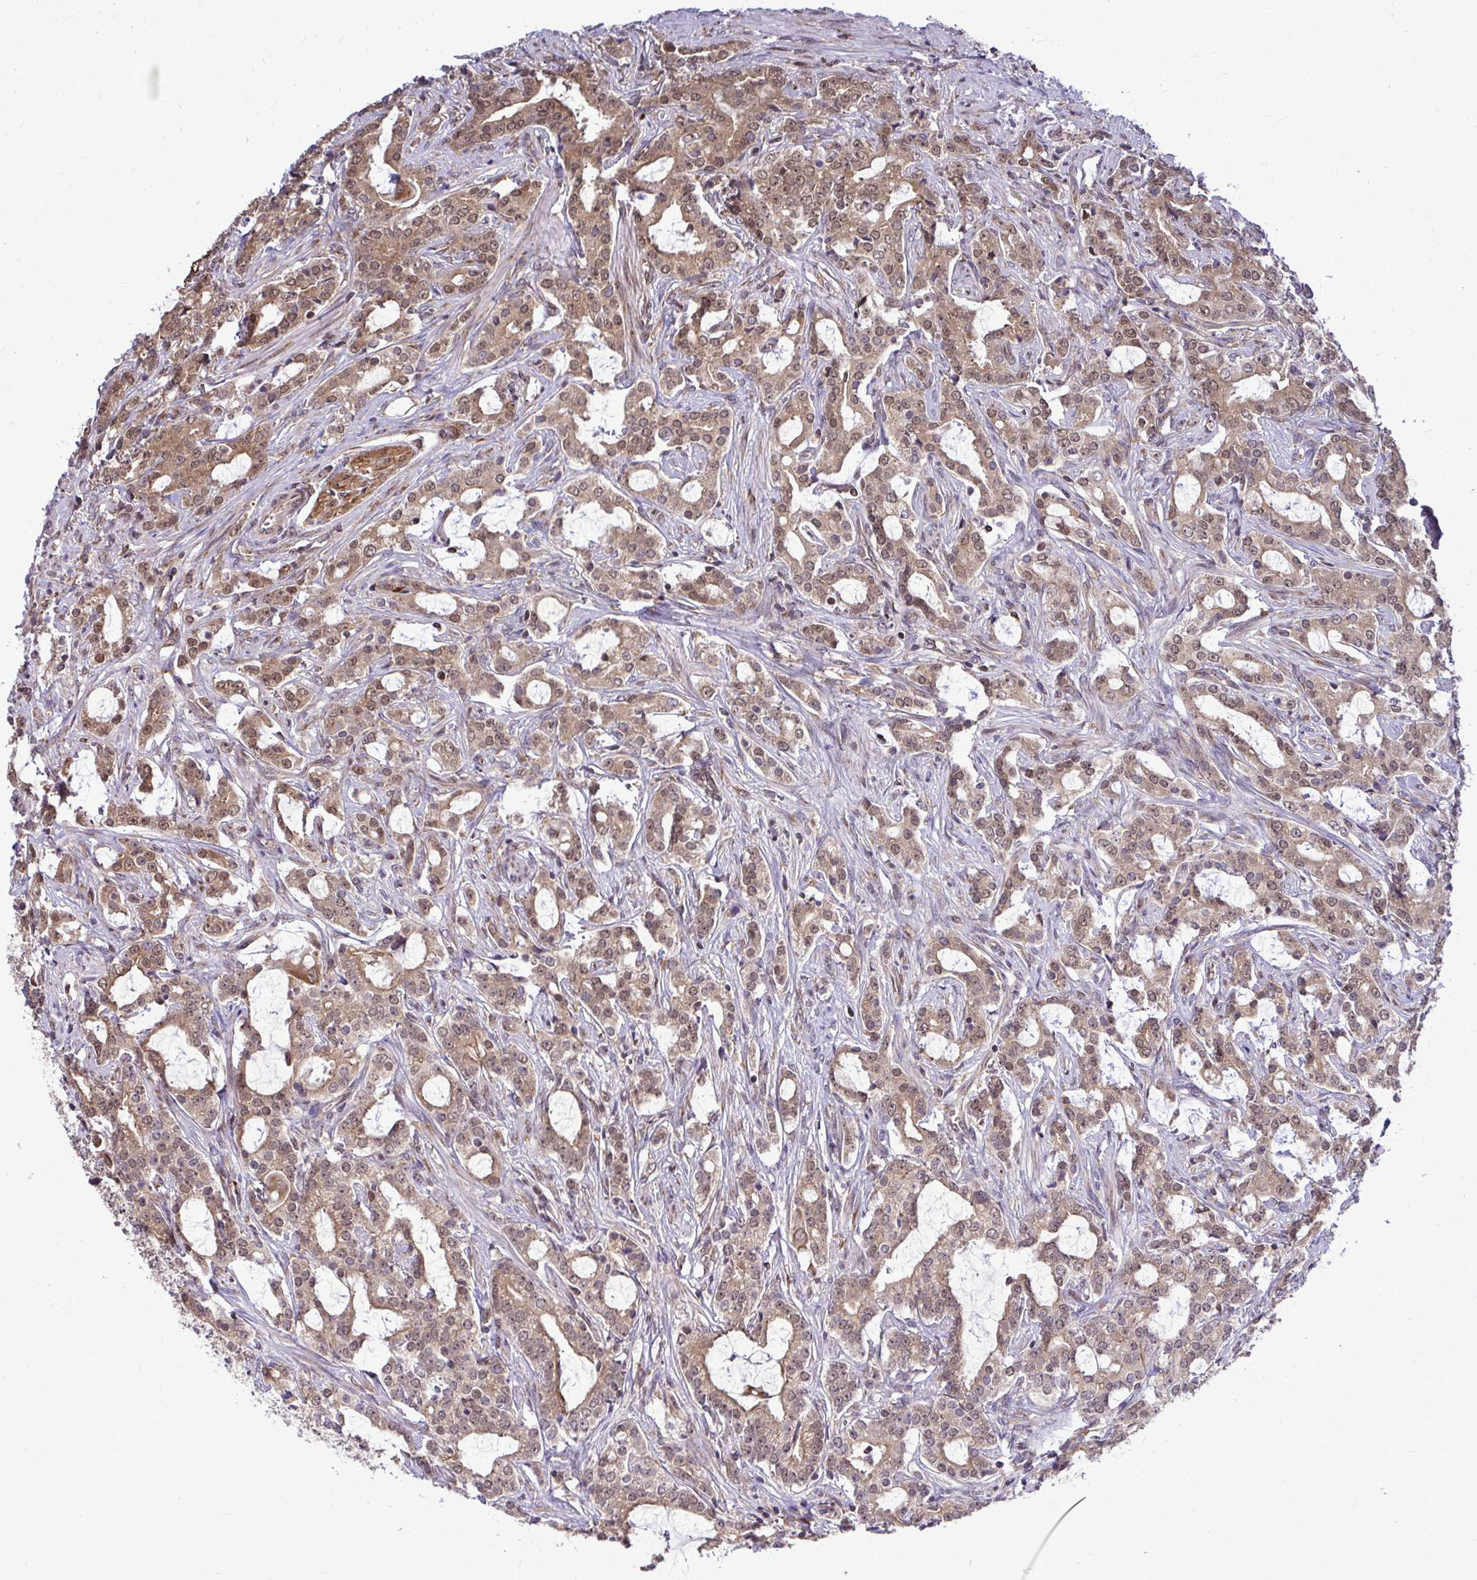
{"staining": {"intensity": "moderate", "quantity": ">75%", "location": "cytoplasmic/membranous,nuclear"}, "tissue": "prostate cancer", "cell_type": "Tumor cells", "image_type": "cancer", "snomed": [{"axis": "morphology", "description": "Adenocarcinoma, Medium grade"}, {"axis": "topography", "description": "Prostate"}], "caption": "Moderate cytoplasmic/membranous and nuclear positivity is present in about >75% of tumor cells in prostate cancer.", "gene": "FMR1", "patient": {"sex": "male", "age": 57}}